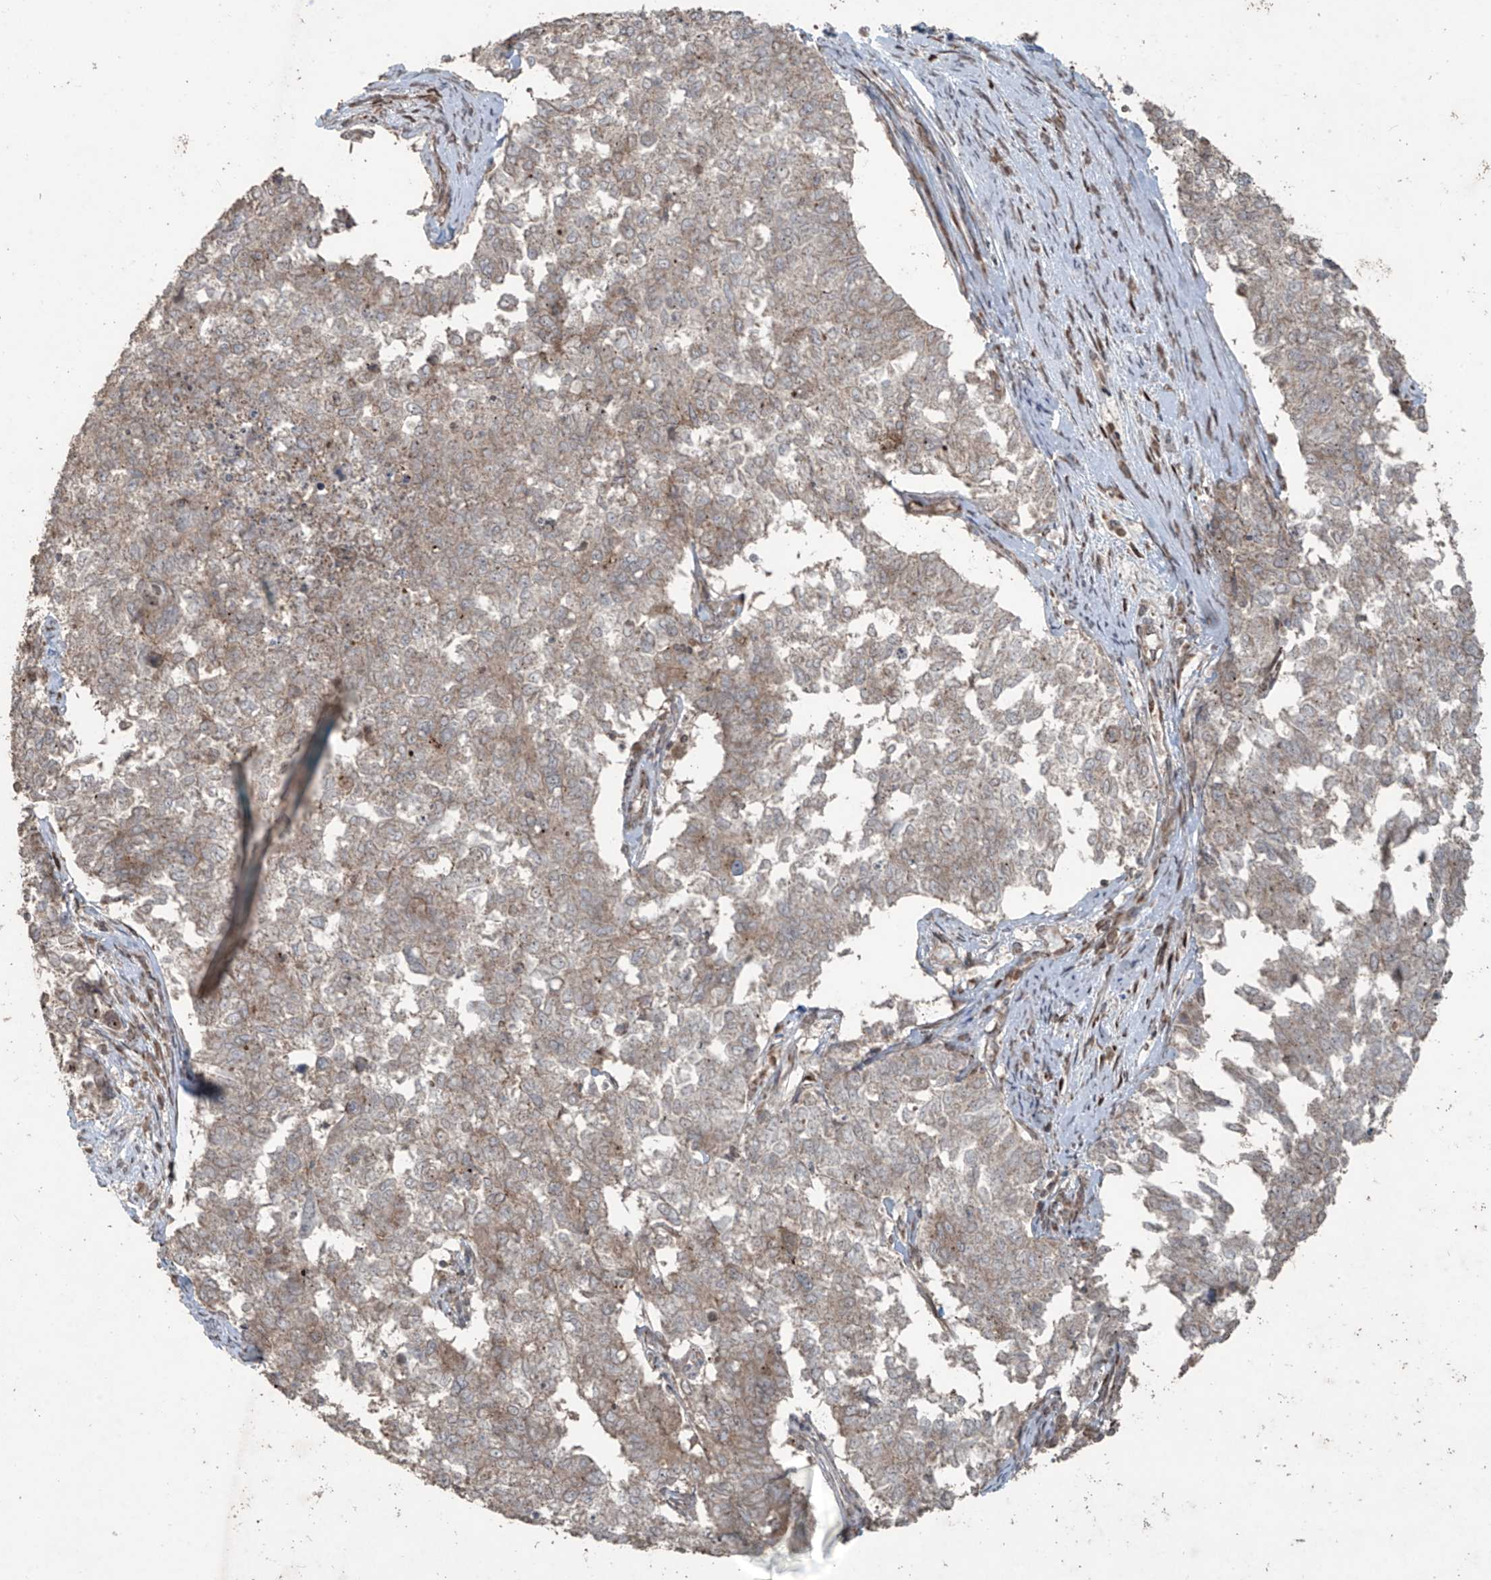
{"staining": {"intensity": "weak", "quantity": "<25%", "location": "cytoplasmic/membranous"}, "tissue": "cervical cancer", "cell_type": "Tumor cells", "image_type": "cancer", "snomed": [{"axis": "morphology", "description": "Squamous cell carcinoma, NOS"}, {"axis": "topography", "description": "Cervix"}], "caption": "Tumor cells show no significant expression in cervical cancer. (DAB IHC visualized using brightfield microscopy, high magnification).", "gene": "PGPEP1", "patient": {"sex": "female", "age": 63}}